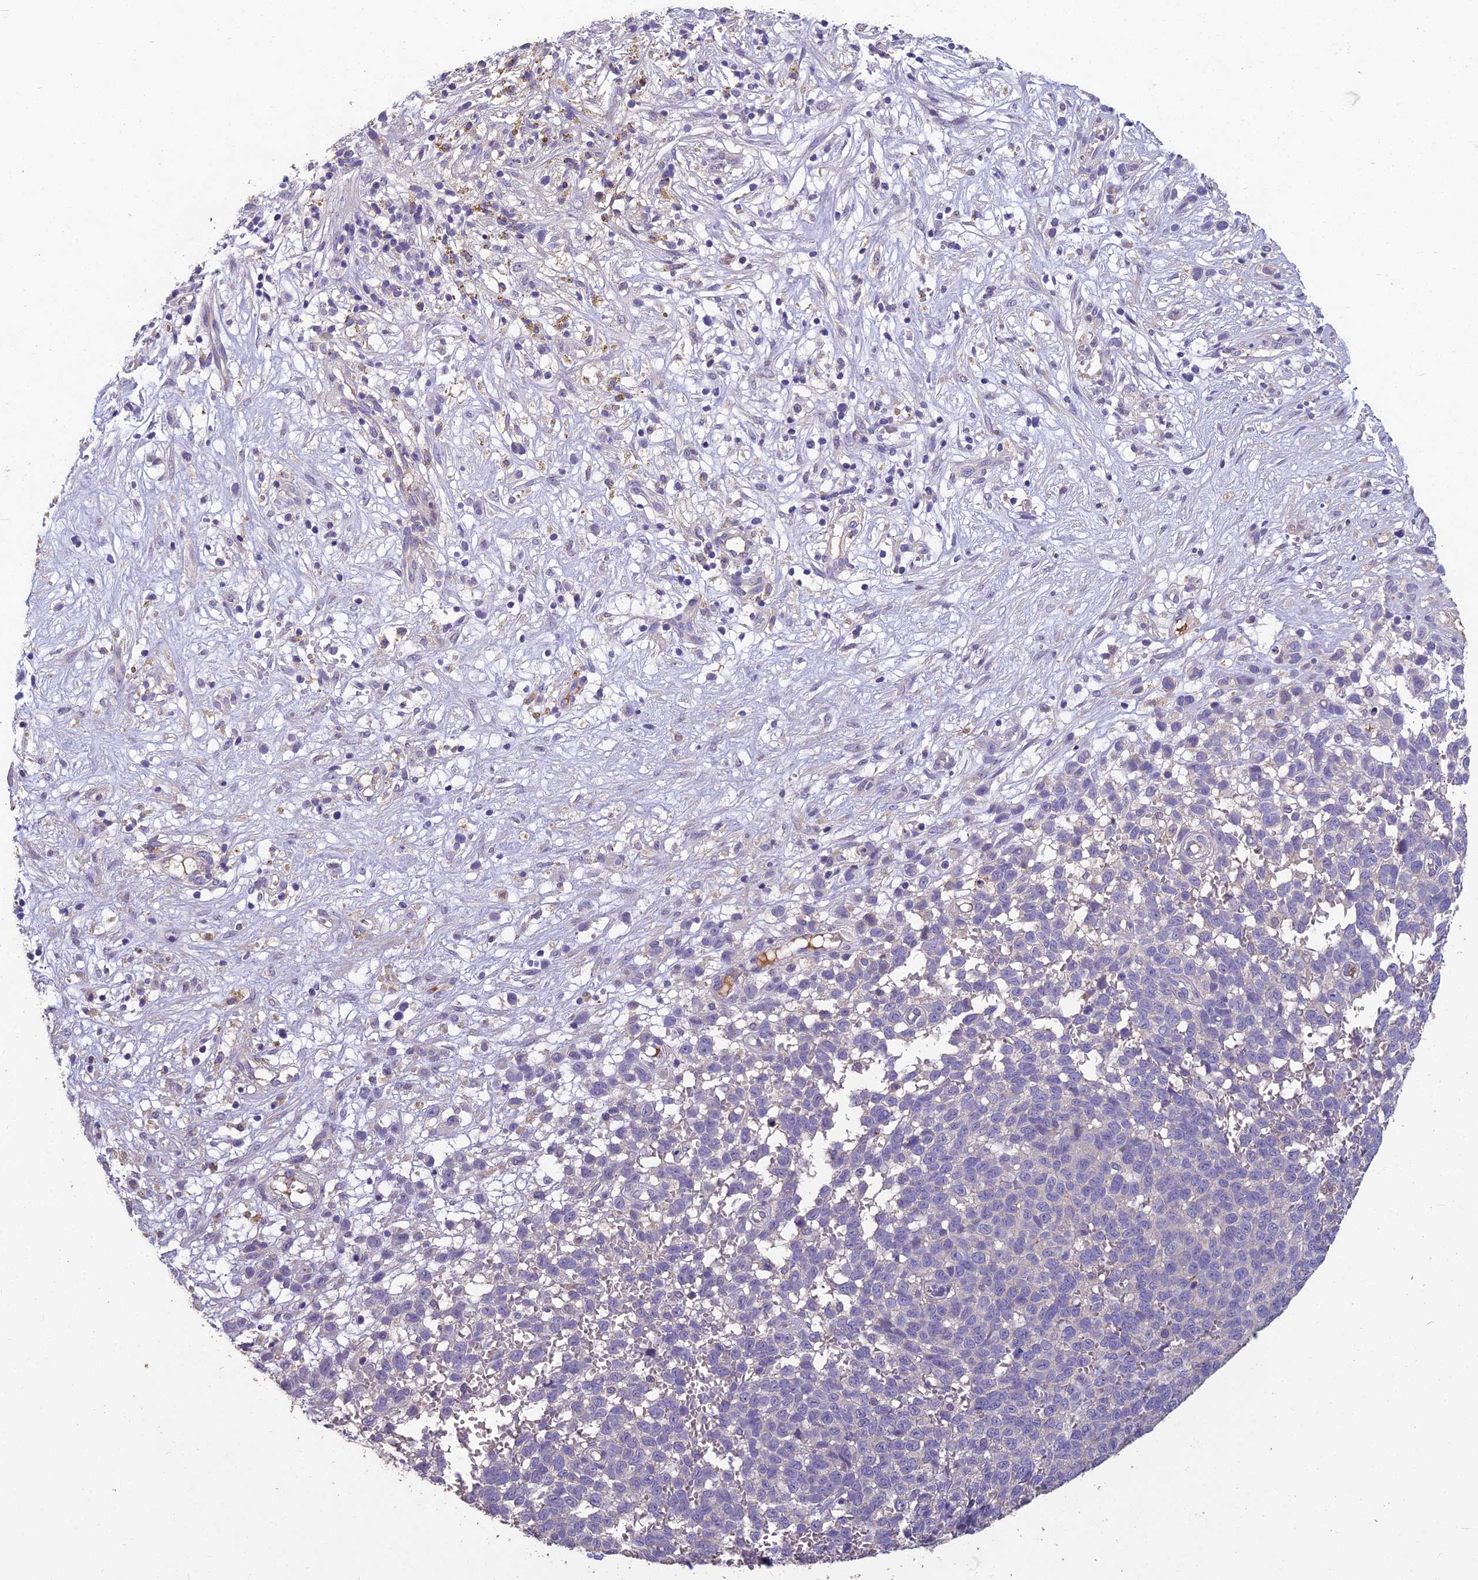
{"staining": {"intensity": "negative", "quantity": "none", "location": "none"}, "tissue": "melanoma", "cell_type": "Tumor cells", "image_type": "cancer", "snomed": [{"axis": "morphology", "description": "Malignant melanoma, NOS"}, {"axis": "topography", "description": "Nose, NOS"}], "caption": "An immunohistochemistry (IHC) image of melanoma is shown. There is no staining in tumor cells of melanoma.", "gene": "CEACAM16", "patient": {"sex": "female", "age": 48}}